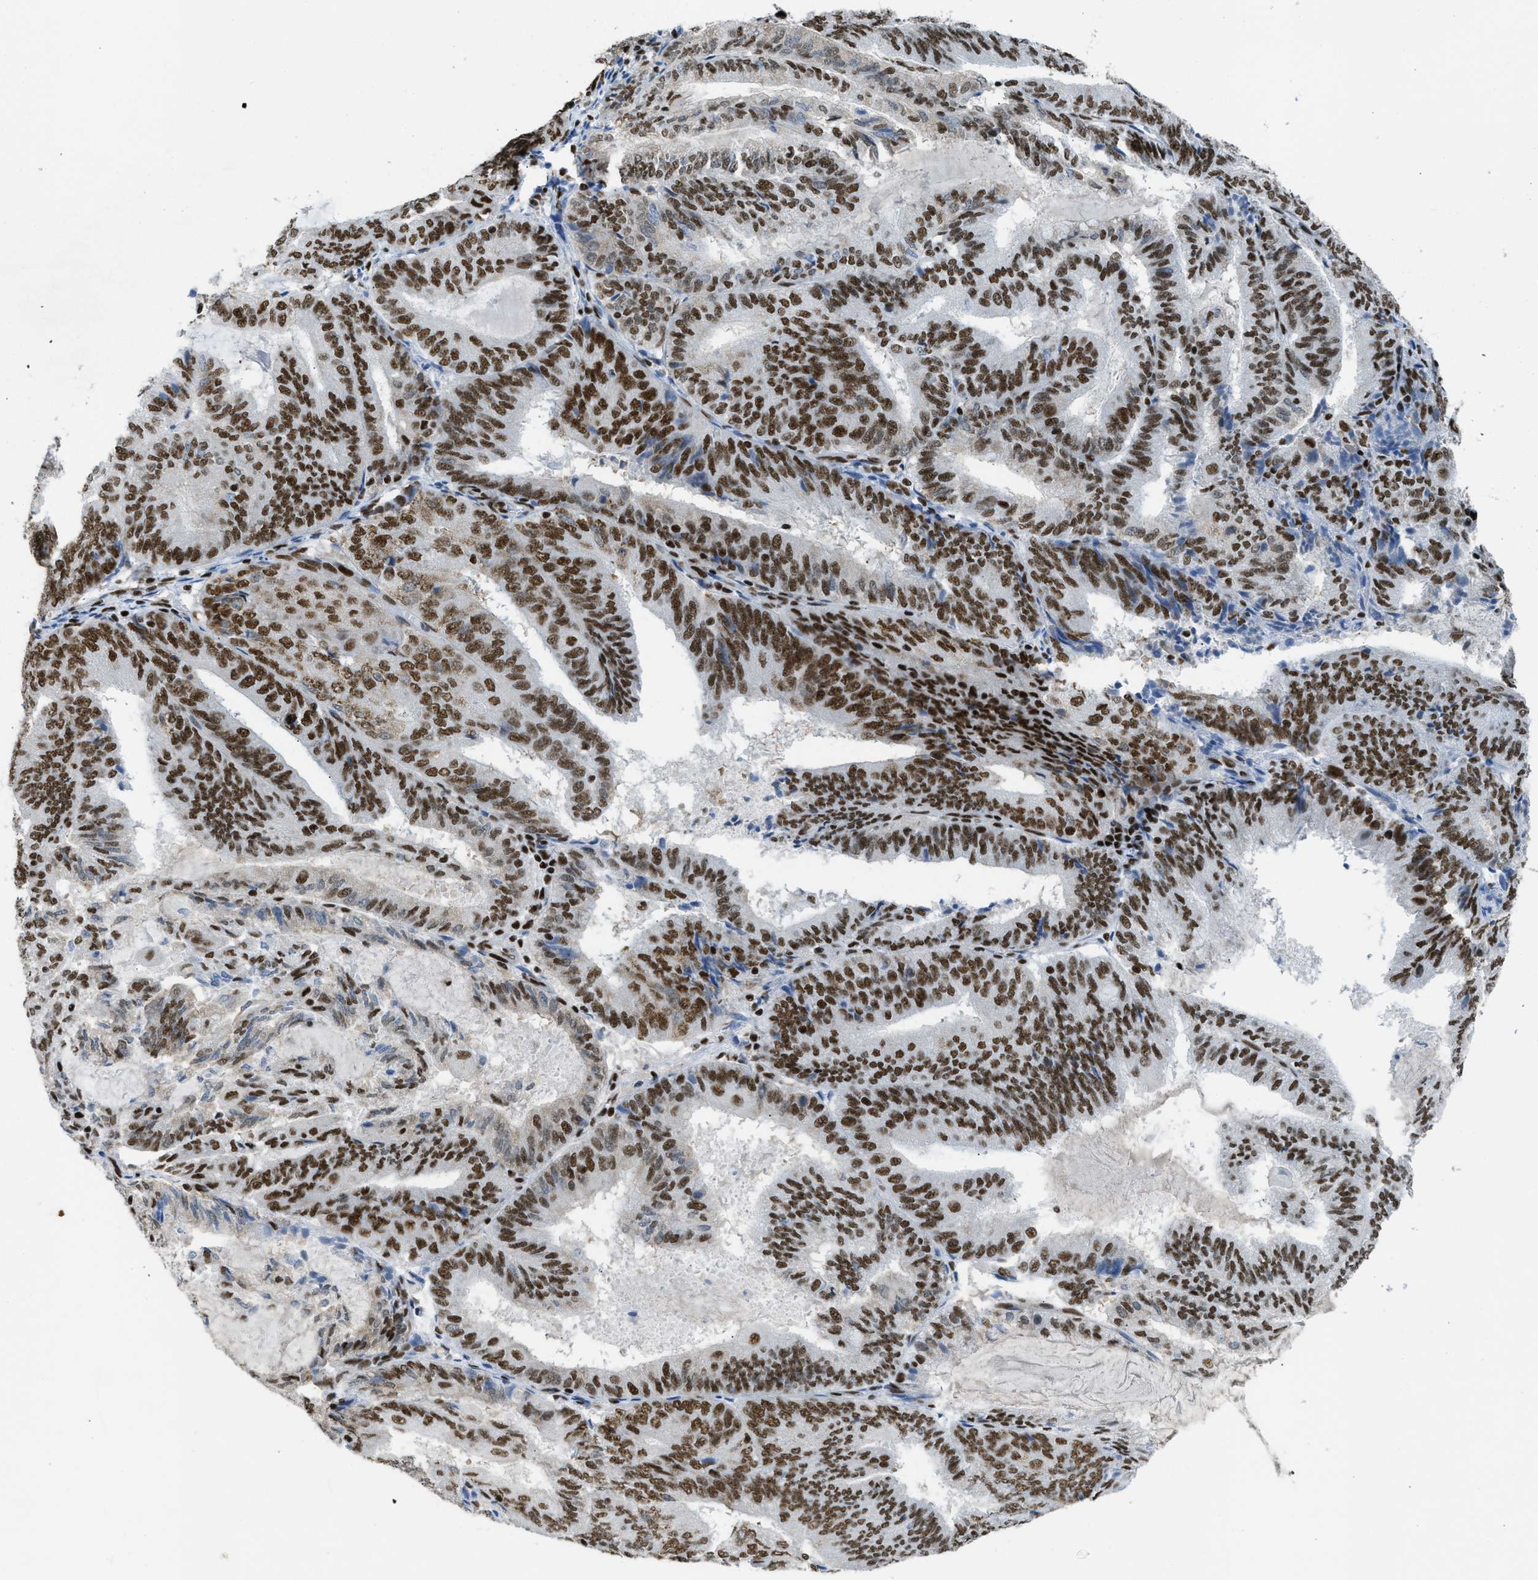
{"staining": {"intensity": "strong", "quantity": ">75%", "location": "nuclear"}, "tissue": "endometrial cancer", "cell_type": "Tumor cells", "image_type": "cancer", "snomed": [{"axis": "morphology", "description": "Adenocarcinoma, NOS"}, {"axis": "topography", "description": "Endometrium"}], "caption": "This histopathology image reveals immunohistochemistry staining of human endometrial cancer (adenocarcinoma), with high strong nuclear positivity in about >75% of tumor cells.", "gene": "SCAF4", "patient": {"sex": "female", "age": 81}}